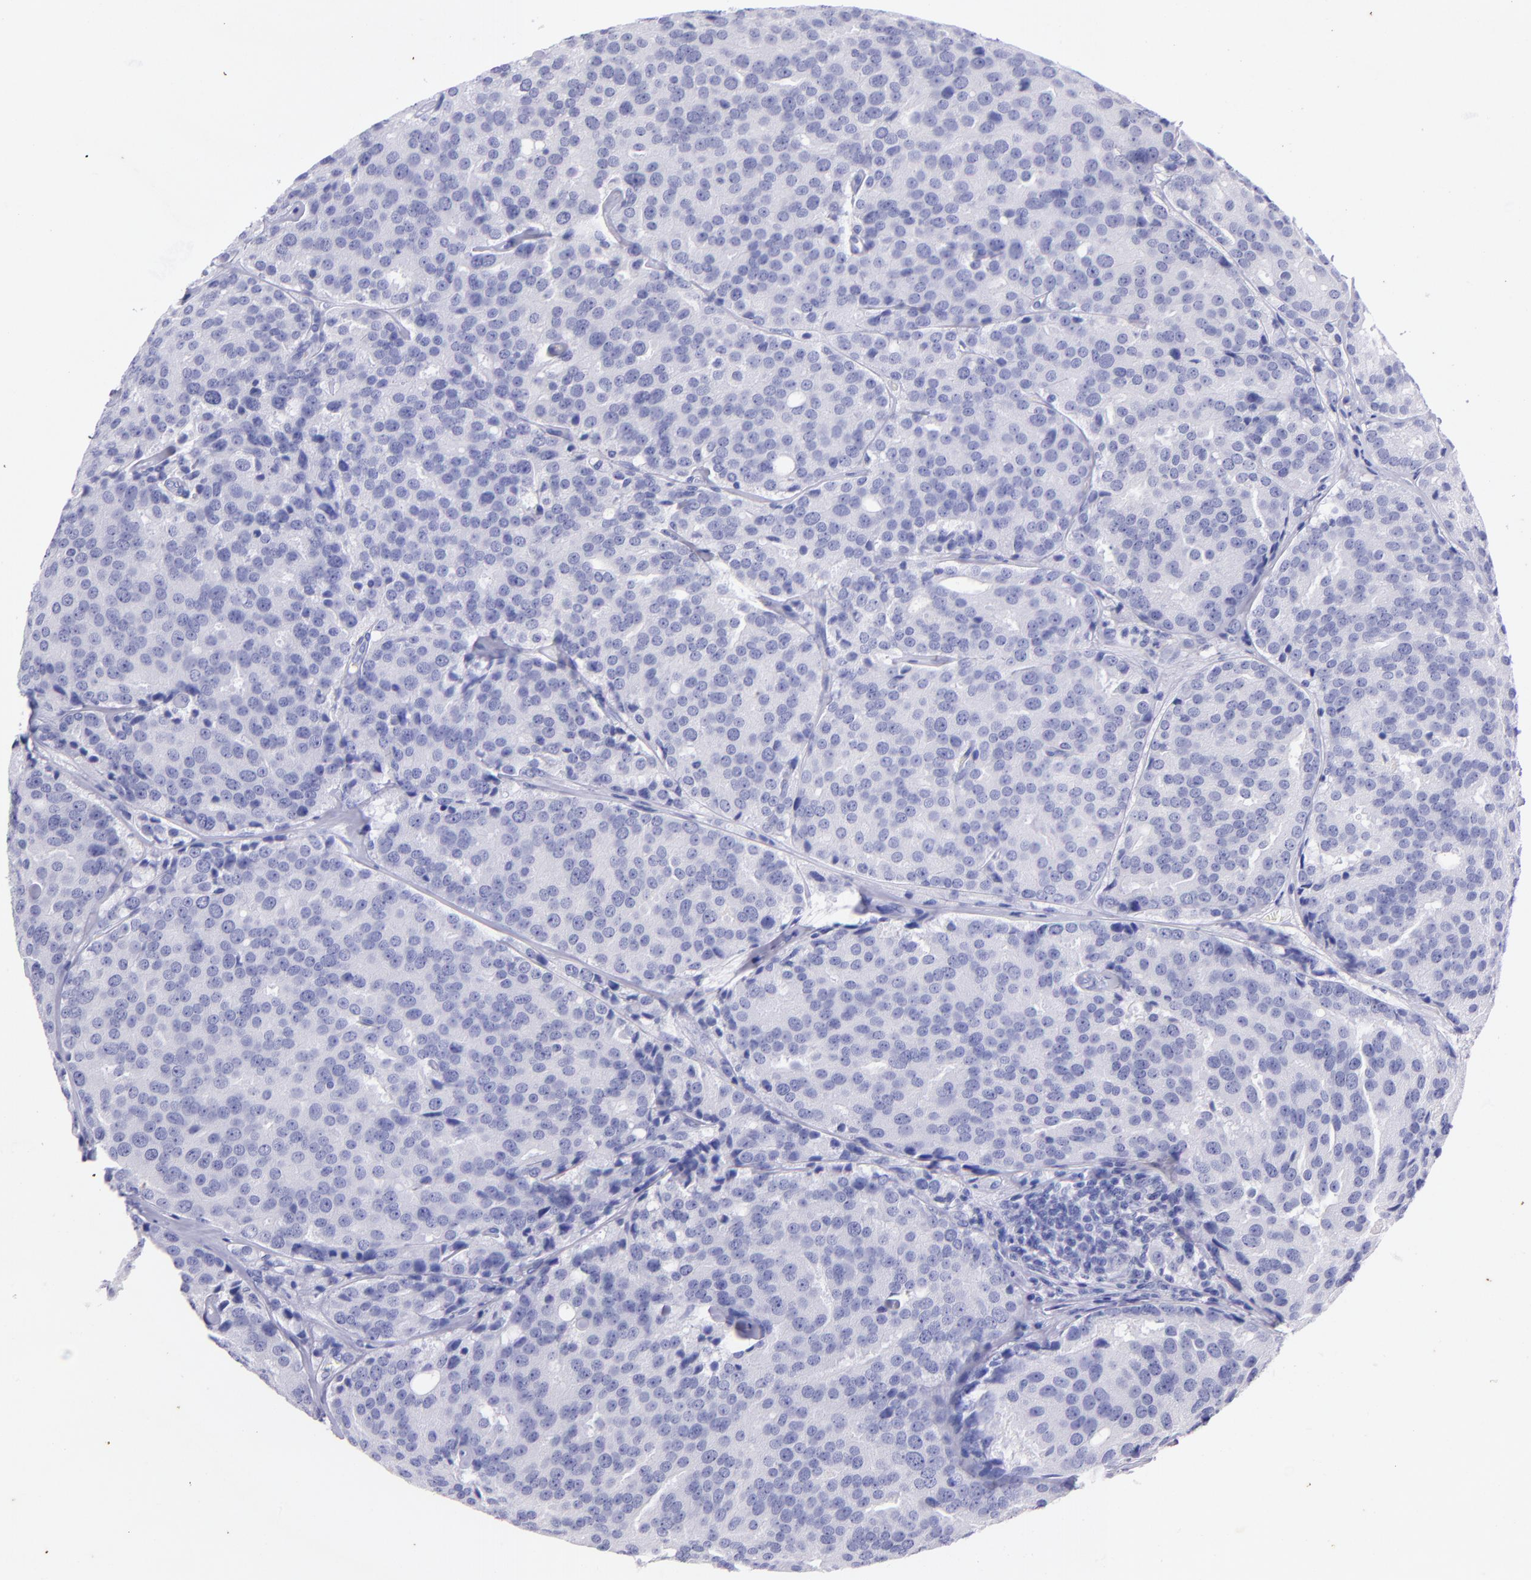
{"staining": {"intensity": "negative", "quantity": "none", "location": "none"}, "tissue": "prostate cancer", "cell_type": "Tumor cells", "image_type": "cancer", "snomed": [{"axis": "morphology", "description": "Adenocarcinoma, High grade"}, {"axis": "topography", "description": "Prostate"}], "caption": "Adenocarcinoma (high-grade) (prostate) stained for a protein using immunohistochemistry (IHC) displays no expression tumor cells.", "gene": "UCHL1", "patient": {"sex": "male", "age": 64}}